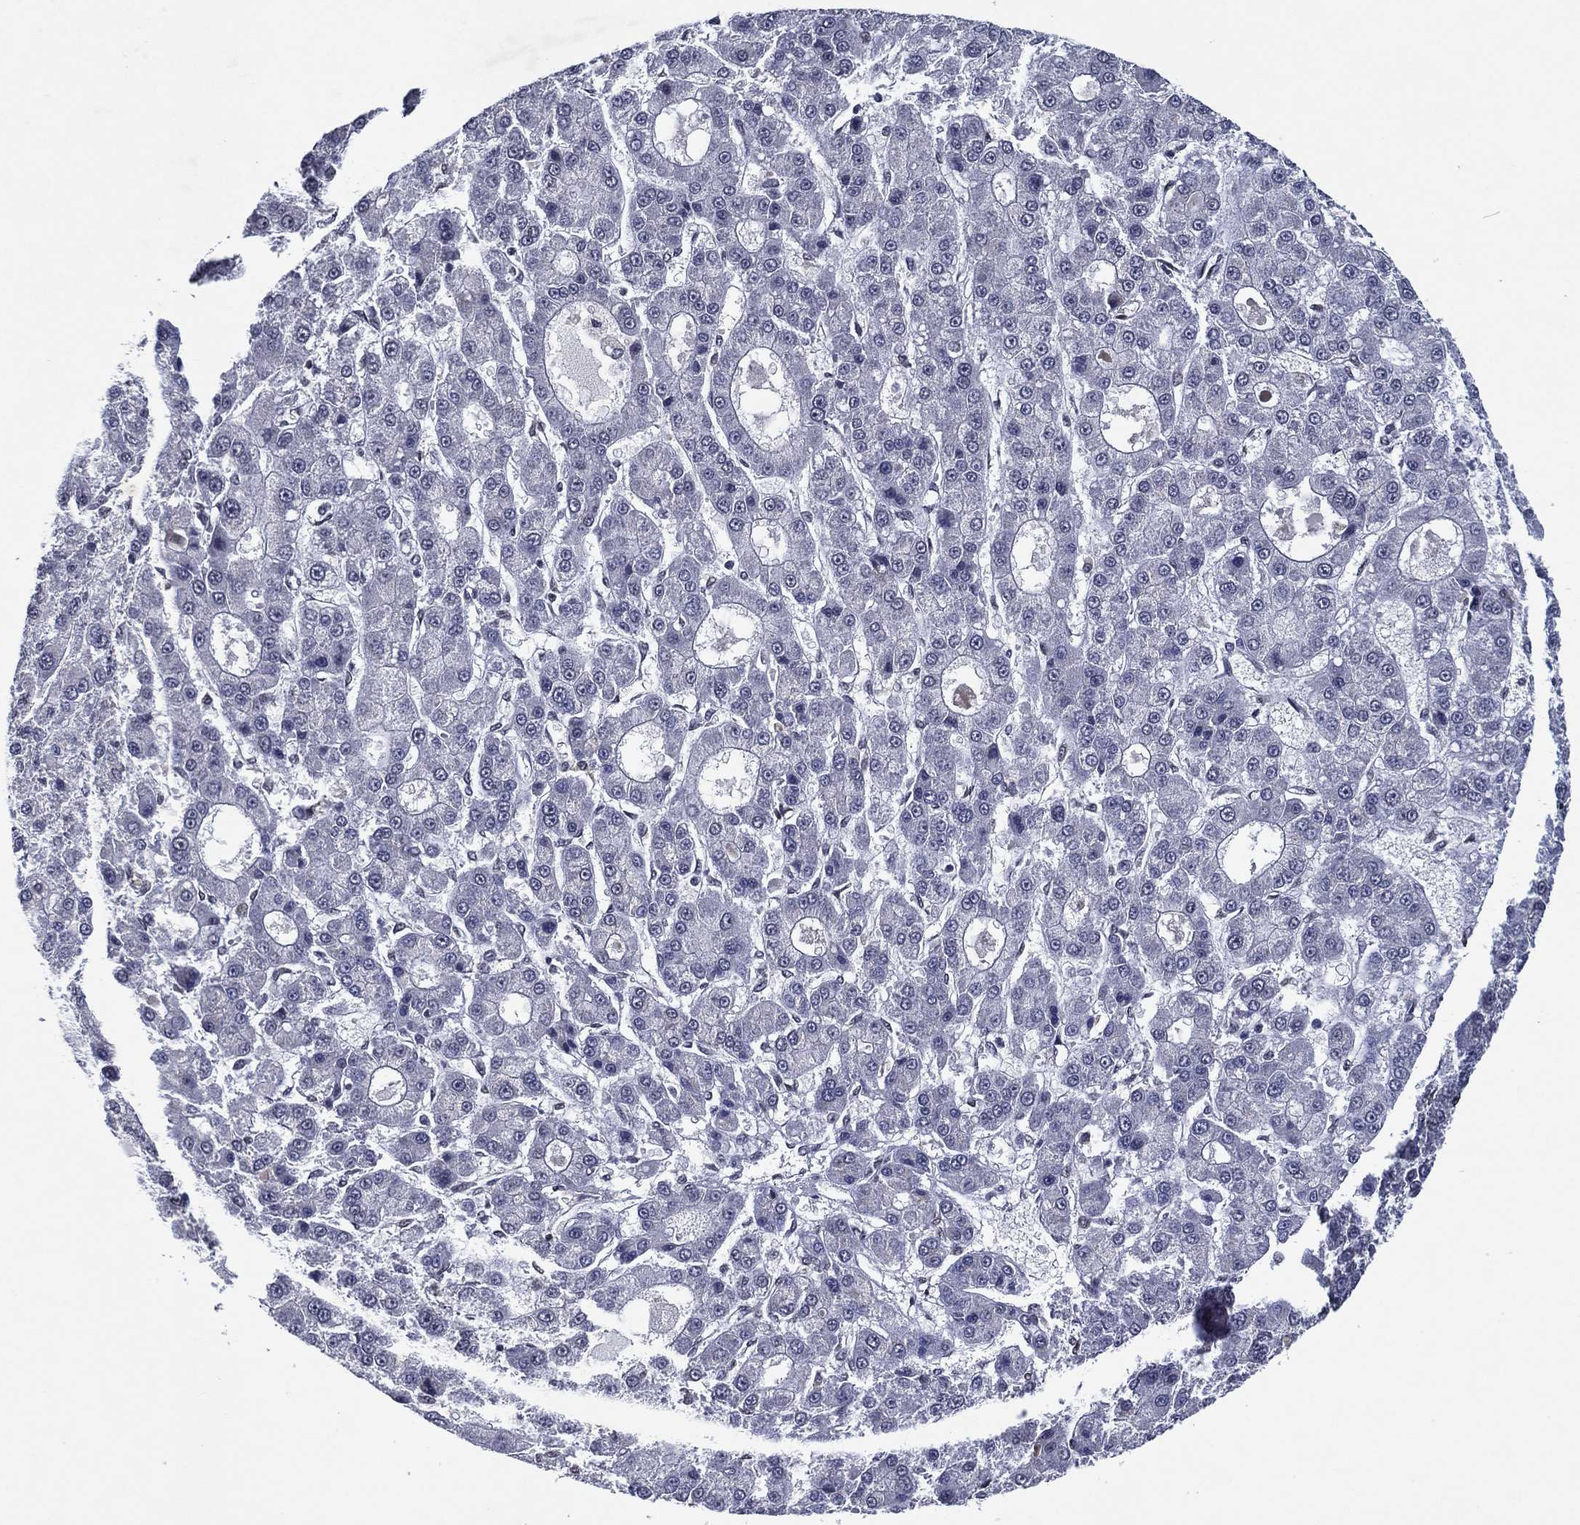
{"staining": {"intensity": "negative", "quantity": "none", "location": "none"}, "tissue": "liver cancer", "cell_type": "Tumor cells", "image_type": "cancer", "snomed": [{"axis": "morphology", "description": "Carcinoma, Hepatocellular, NOS"}, {"axis": "topography", "description": "Liver"}], "caption": "The histopathology image demonstrates no staining of tumor cells in liver cancer. (Brightfield microscopy of DAB (3,3'-diaminobenzidine) immunohistochemistry at high magnification).", "gene": "ZBTB42", "patient": {"sex": "male", "age": 70}}